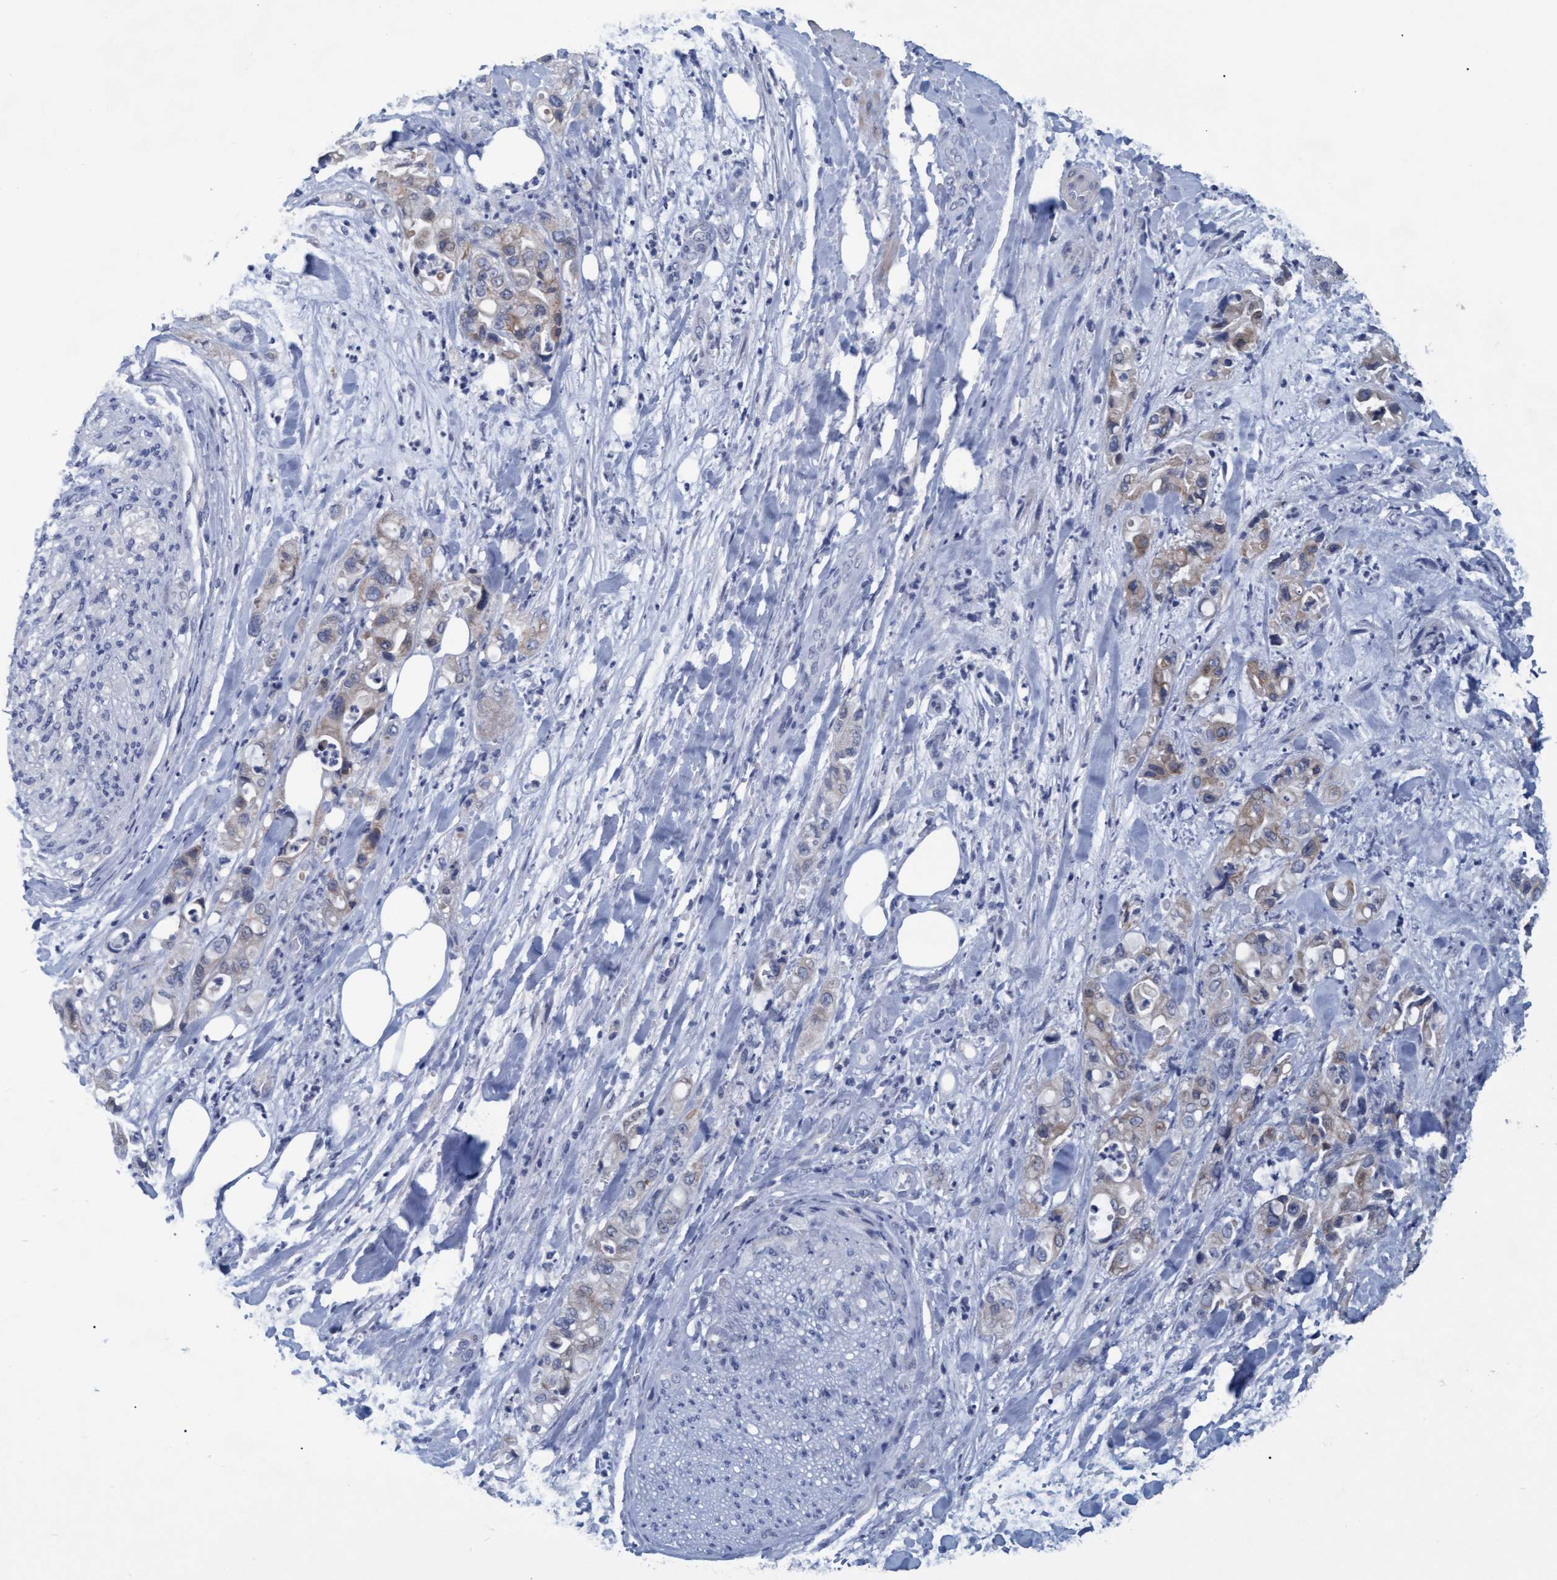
{"staining": {"intensity": "weak", "quantity": ">75%", "location": "cytoplasmic/membranous"}, "tissue": "pancreatic cancer", "cell_type": "Tumor cells", "image_type": "cancer", "snomed": [{"axis": "morphology", "description": "Adenocarcinoma, NOS"}, {"axis": "topography", "description": "Pancreas"}], "caption": "This image demonstrates pancreatic adenocarcinoma stained with IHC to label a protein in brown. The cytoplasmic/membranous of tumor cells show weak positivity for the protein. Nuclei are counter-stained blue.", "gene": "SSTR3", "patient": {"sex": "male", "age": 70}}